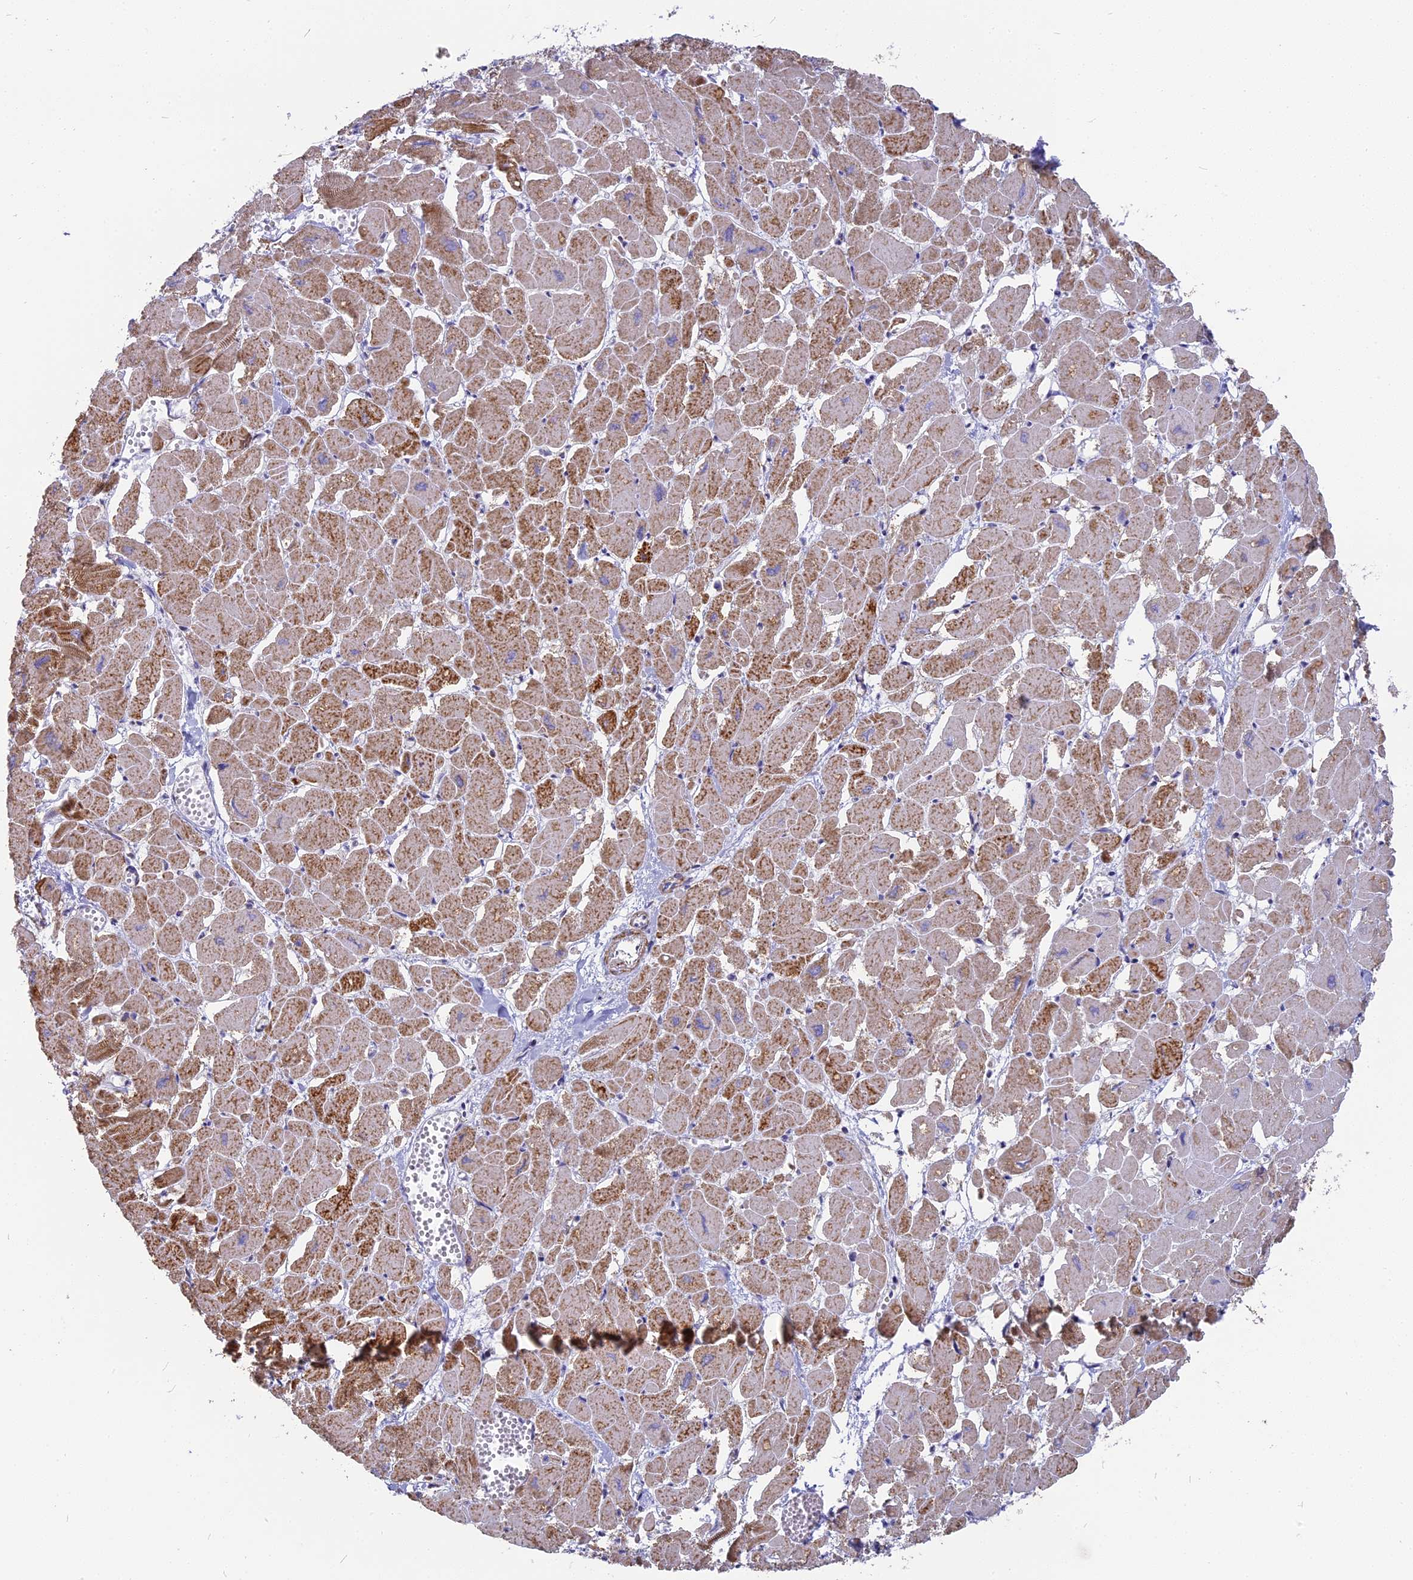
{"staining": {"intensity": "moderate", "quantity": "25%-75%", "location": "cytoplasmic/membranous"}, "tissue": "heart muscle", "cell_type": "Cardiomyocytes", "image_type": "normal", "snomed": [{"axis": "morphology", "description": "Normal tissue, NOS"}, {"axis": "topography", "description": "Heart"}], "caption": "IHC (DAB (3,3'-diaminobenzidine)) staining of normal heart muscle reveals moderate cytoplasmic/membranous protein expression in approximately 25%-75% of cardiomyocytes.", "gene": "DTWD1", "patient": {"sex": "male", "age": 54}}